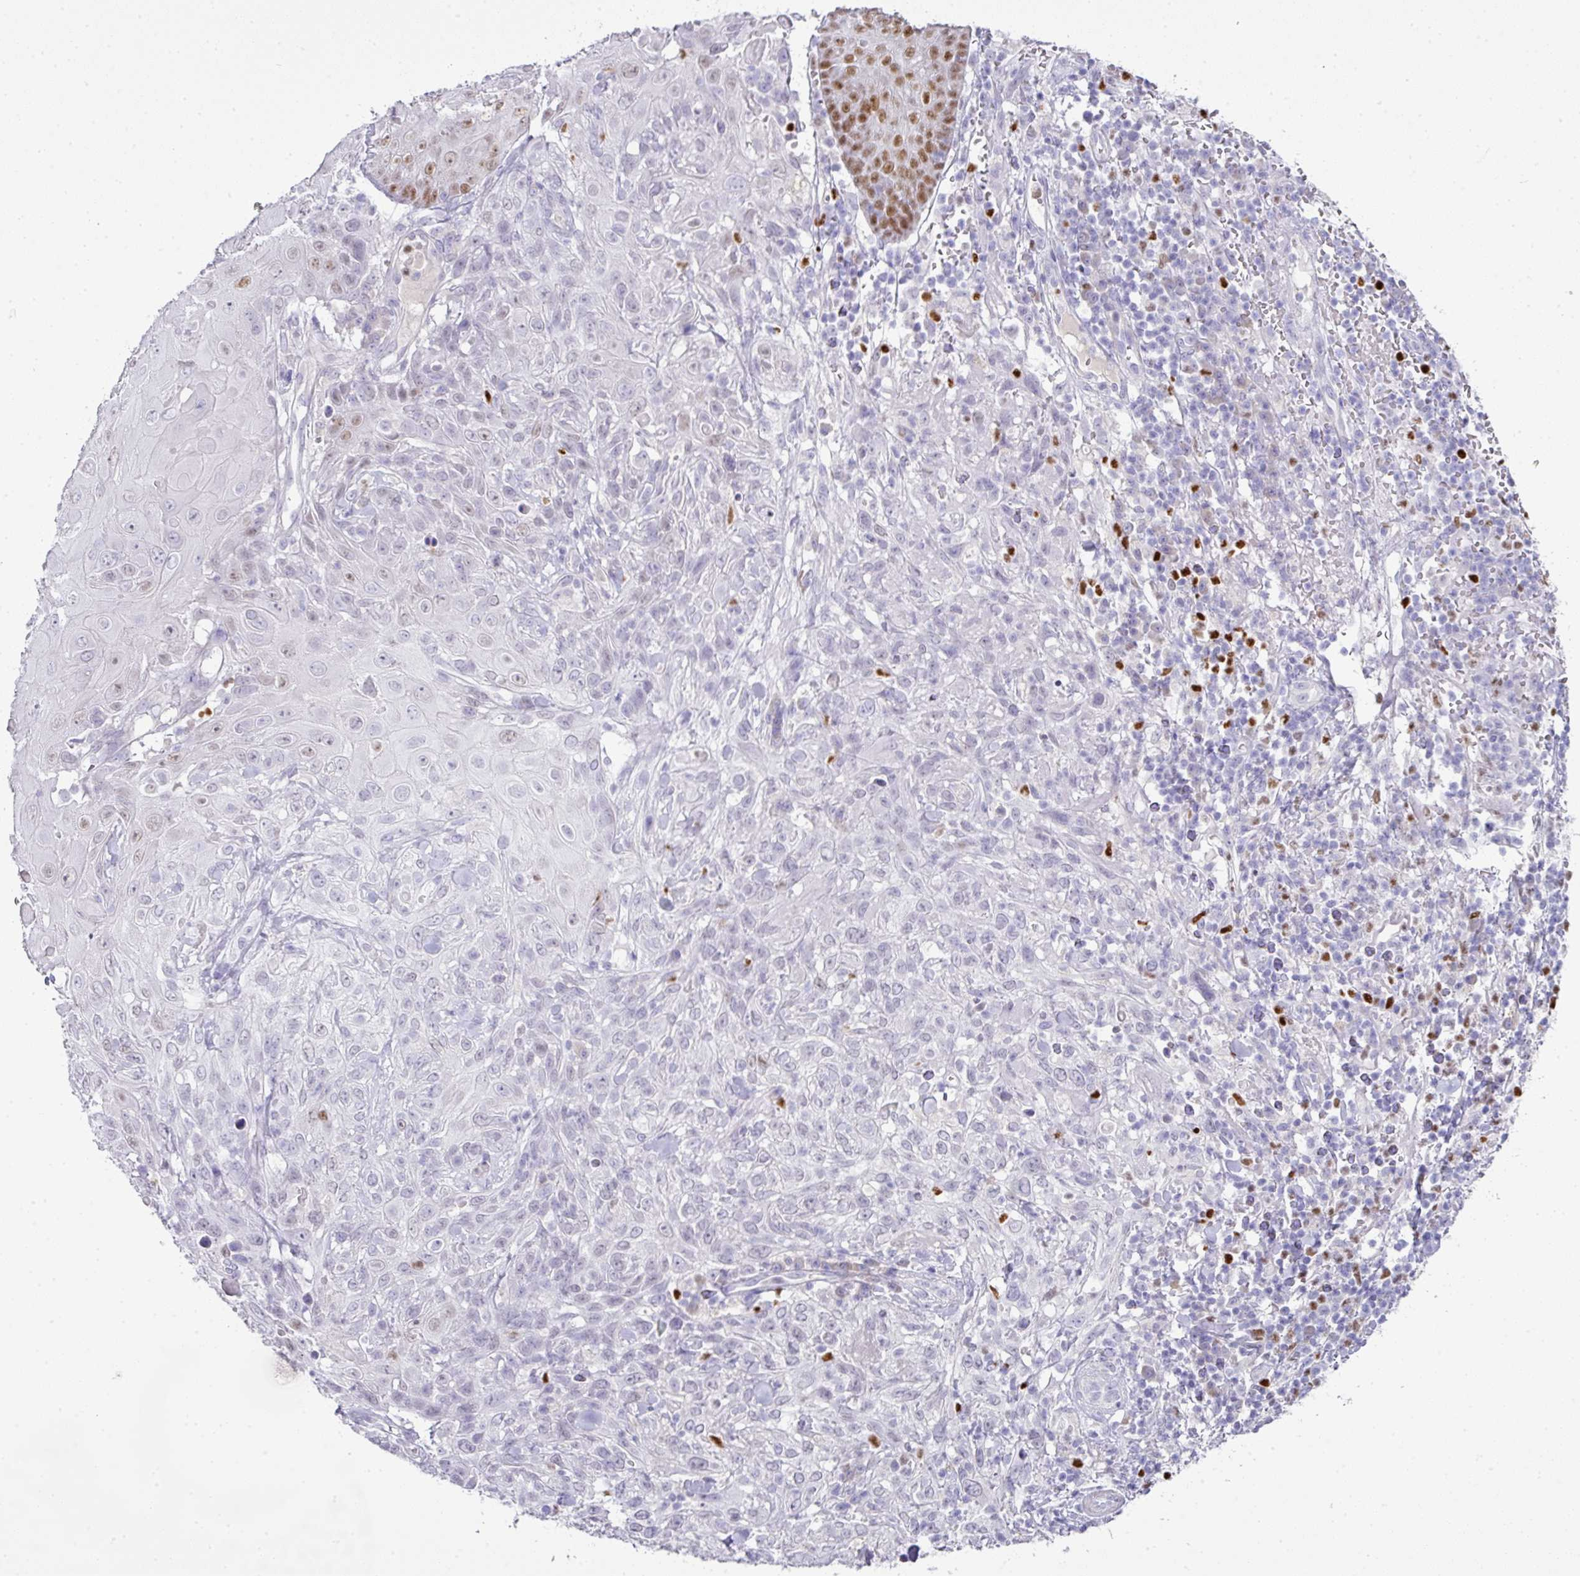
{"staining": {"intensity": "weak", "quantity": "<25%", "location": "nuclear"}, "tissue": "skin cancer", "cell_type": "Tumor cells", "image_type": "cancer", "snomed": [{"axis": "morphology", "description": "Normal tissue, NOS"}, {"axis": "morphology", "description": "Squamous cell carcinoma, NOS"}, {"axis": "topography", "description": "Skin"}, {"axis": "topography", "description": "Cartilage tissue"}], "caption": "An image of human skin cancer is negative for staining in tumor cells.", "gene": "BCL11A", "patient": {"sex": "female", "age": 79}}